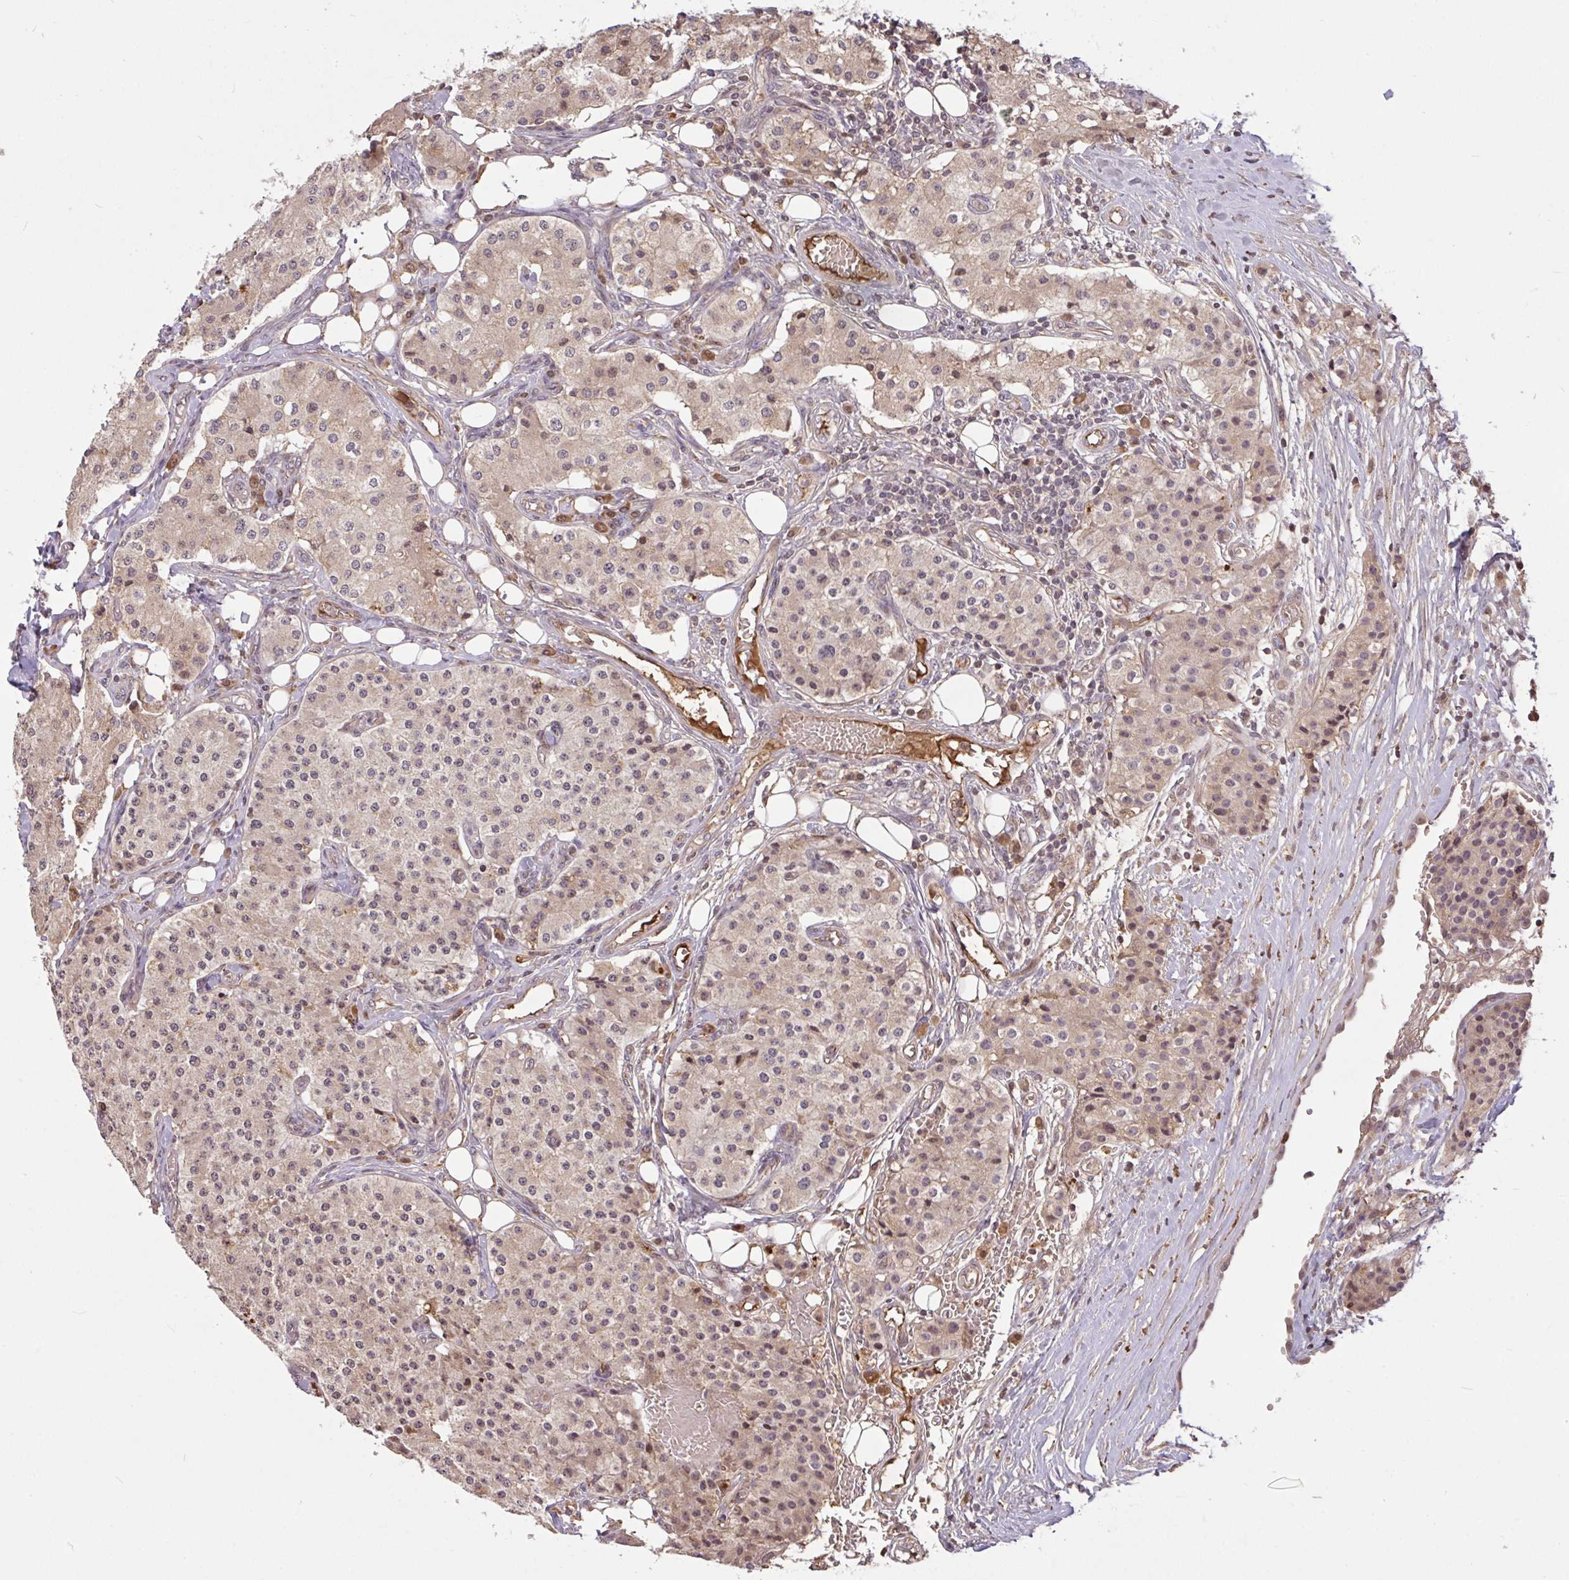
{"staining": {"intensity": "weak", "quantity": "<25%", "location": "nuclear"}, "tissue": "carcinoid", "cell_type": "Tumor cells", "image_type": "cancer", "snomed": [{"axis": "morphology", "description": "Carcinoid, malignant, NOS"}, {"axis": "topography", "description": "Colon"}], "caption": "Protein analysis of carcinoid (malignant) shows no significant staining in tumor cells.", "gene": "FCER1A", "patient": {"sex": "female", "age": 52}}